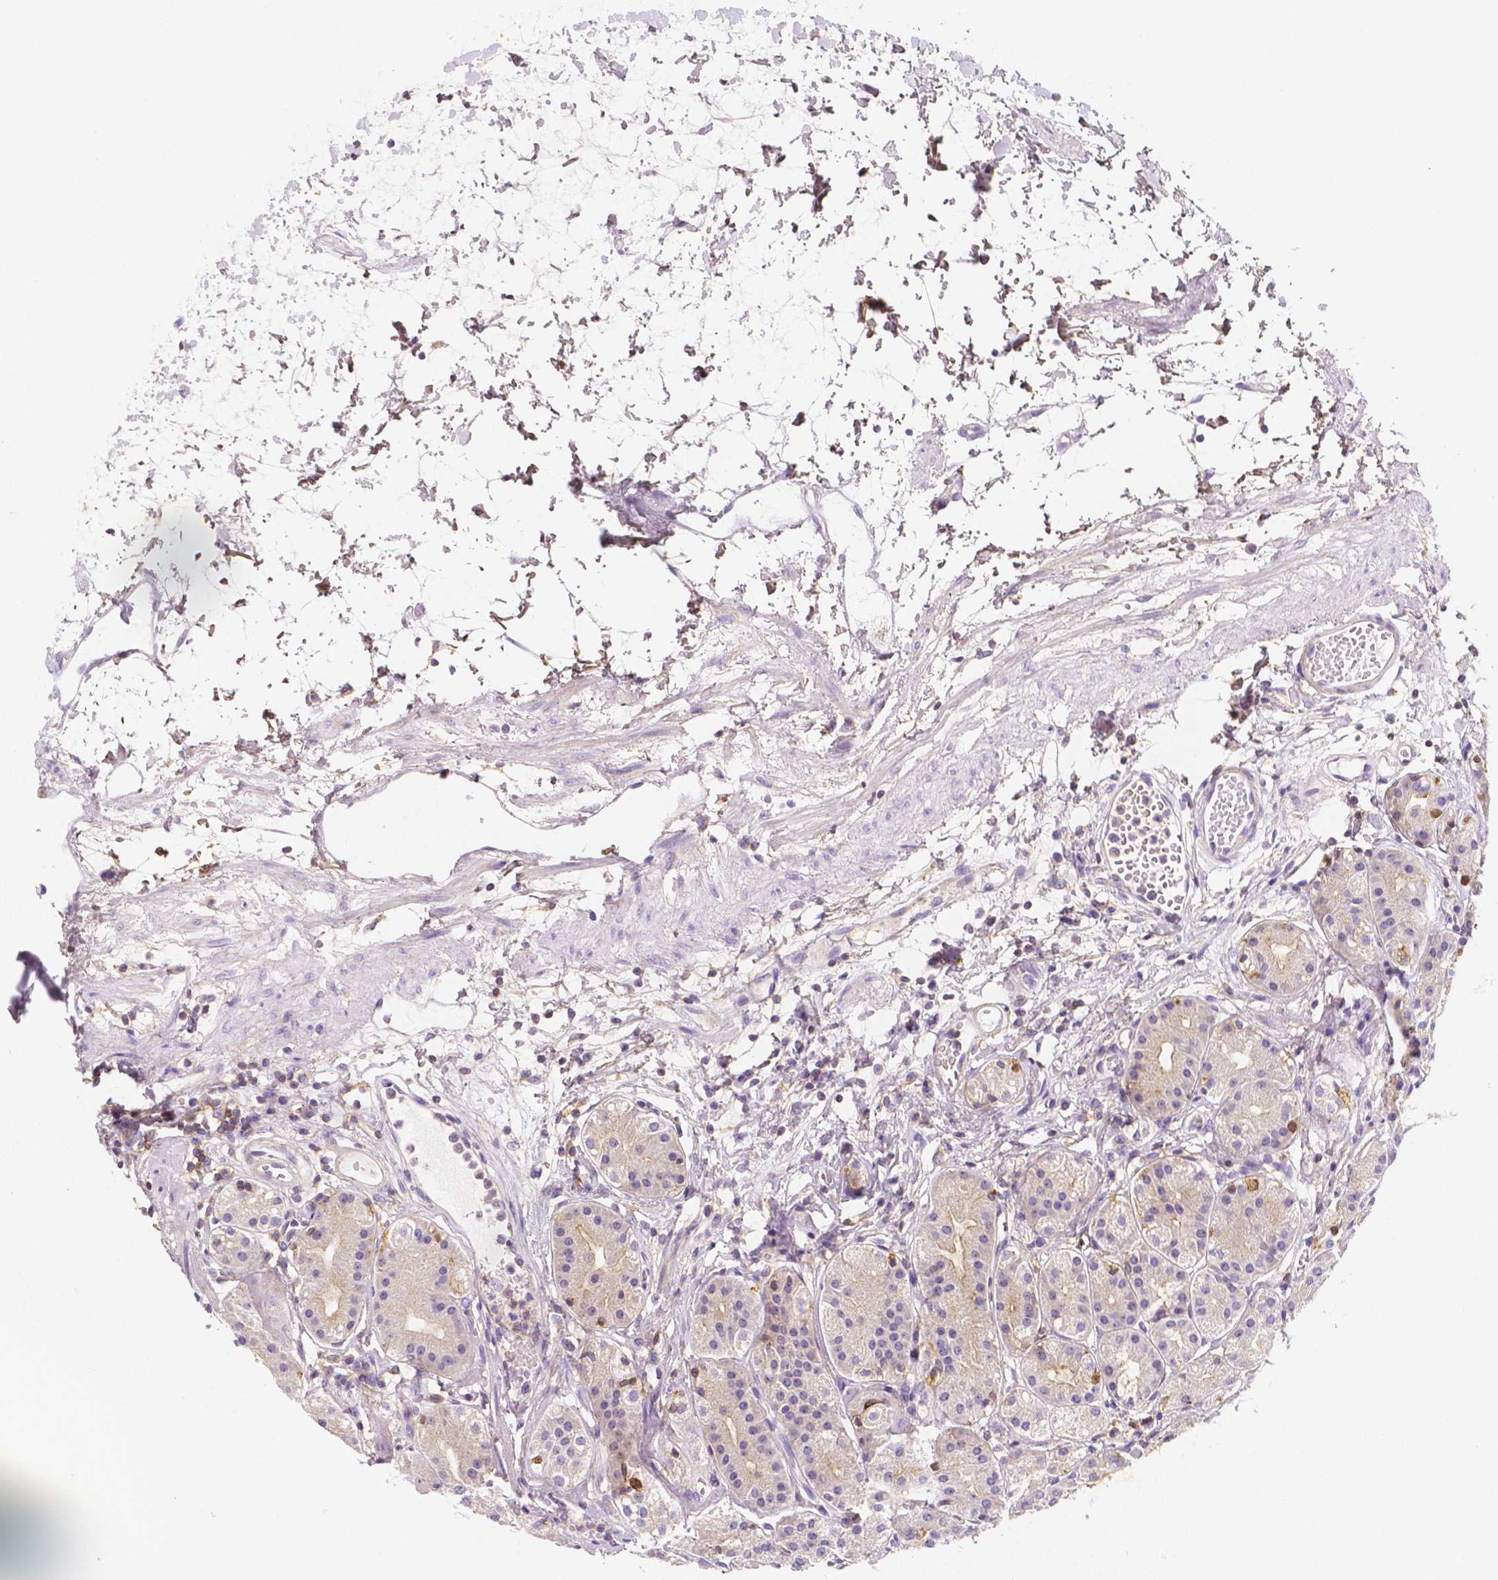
{"staining": {"intensity": "weak", "quantity": "25%-75%", "location": "cytoplasmic/membranous"}, "tissue": "stomach", "cell_type": "Glandular cells", "image_type": "normal", "snomed": [{"axis": "morphology", "description": "Normal tissue, NOS"}, {"axis": "topography", "description": "Skeletal muscle"}, {"axis": "topography", "description": "Stomach"}], "caption": "The micrograph exhibits staining of normal stomach, revealing weak cytoplasmic/membranous protein staining (brown color) within glandular cells. (IHC, brightfield microscopy, high magnification).", "gene": "GABRD", "patient": {"sex": "female", "age": 57}}